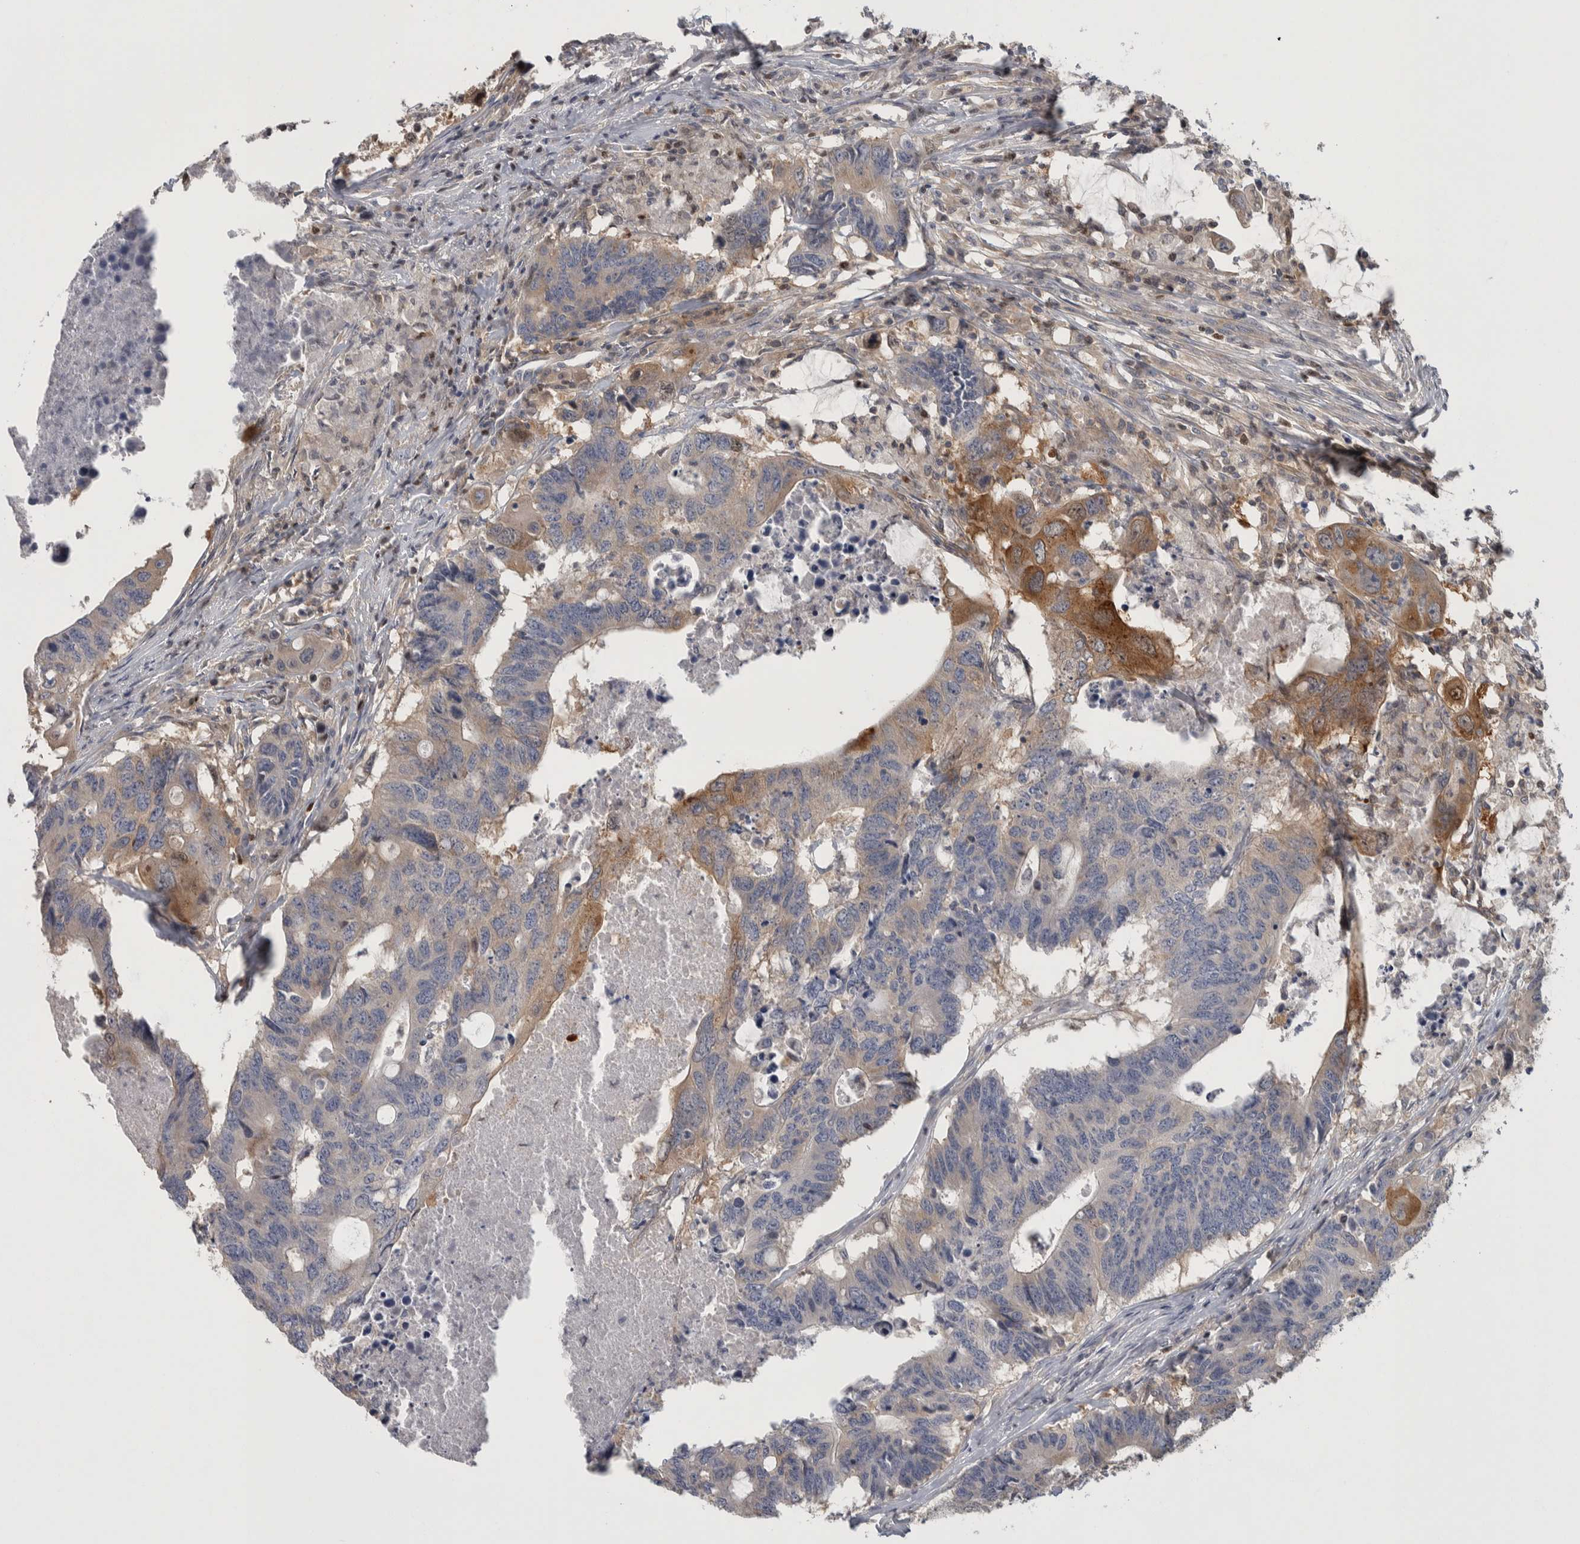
{"staining": {"intensity": "moderate", "quantity": "<25%", "location": "cytoplasmic/membranous"}, "tissue": "colorectal cancer", "cell_type": "Tumor cells", "image_type": "cancer", "snomed": [{"axis": "morphology", "description": "Adenocarcinoma, NOS"}, {"axis": "topography", "description": "Colon"}], "caption": "A photomicrograph of human colorectal adenocarcinoma stained for a protein exhibits moderate cytoplasmic/membranous brown staining in tumor cells.", "gene": "NFKB2", "patient": {"sex": "male", "age": 71}}